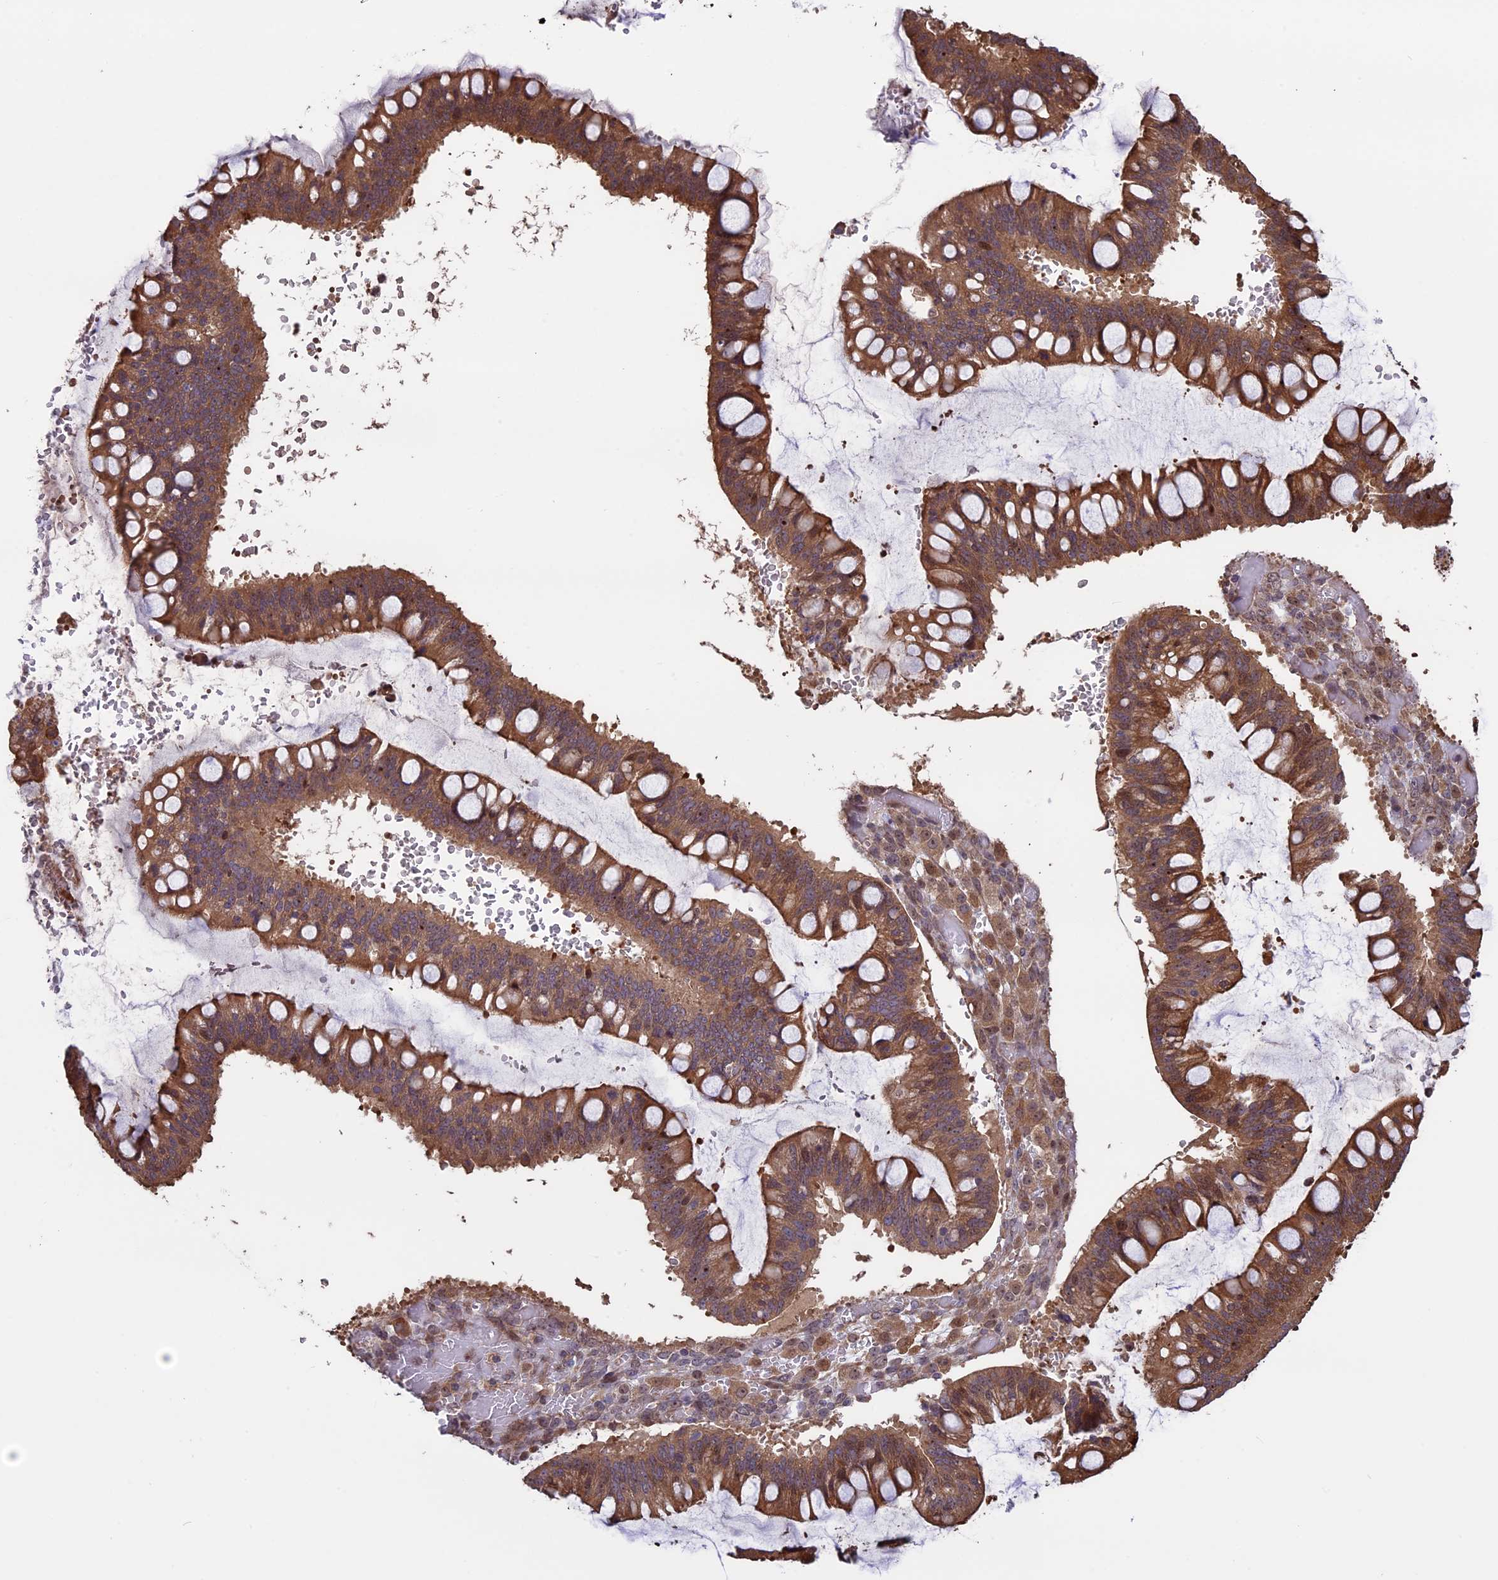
{"staining": {"intensity": "moderate", "quantity": ">75%", "location": "cytoplasmic/membranous"}, "tissue": "ovarian cancer", "cell_type": "Tumor cells", "image_type": "cancer", "snomed": [{"axis": "morphology", "description": "Cystadenocarcinoma, mucinous, NOS"}, {"axis": "topography", "description": "Ovary"}], "caption": "This micrograph exhibits immunohistochemistry staining of ovarian cancer (mucinous cystadenocarcinoma), with medium moderate cytoplasmic/membranous positivity in about >75% of tumor cells.", "gene": "VWA3A", "patient": {"sex": "female", "age": 73}}